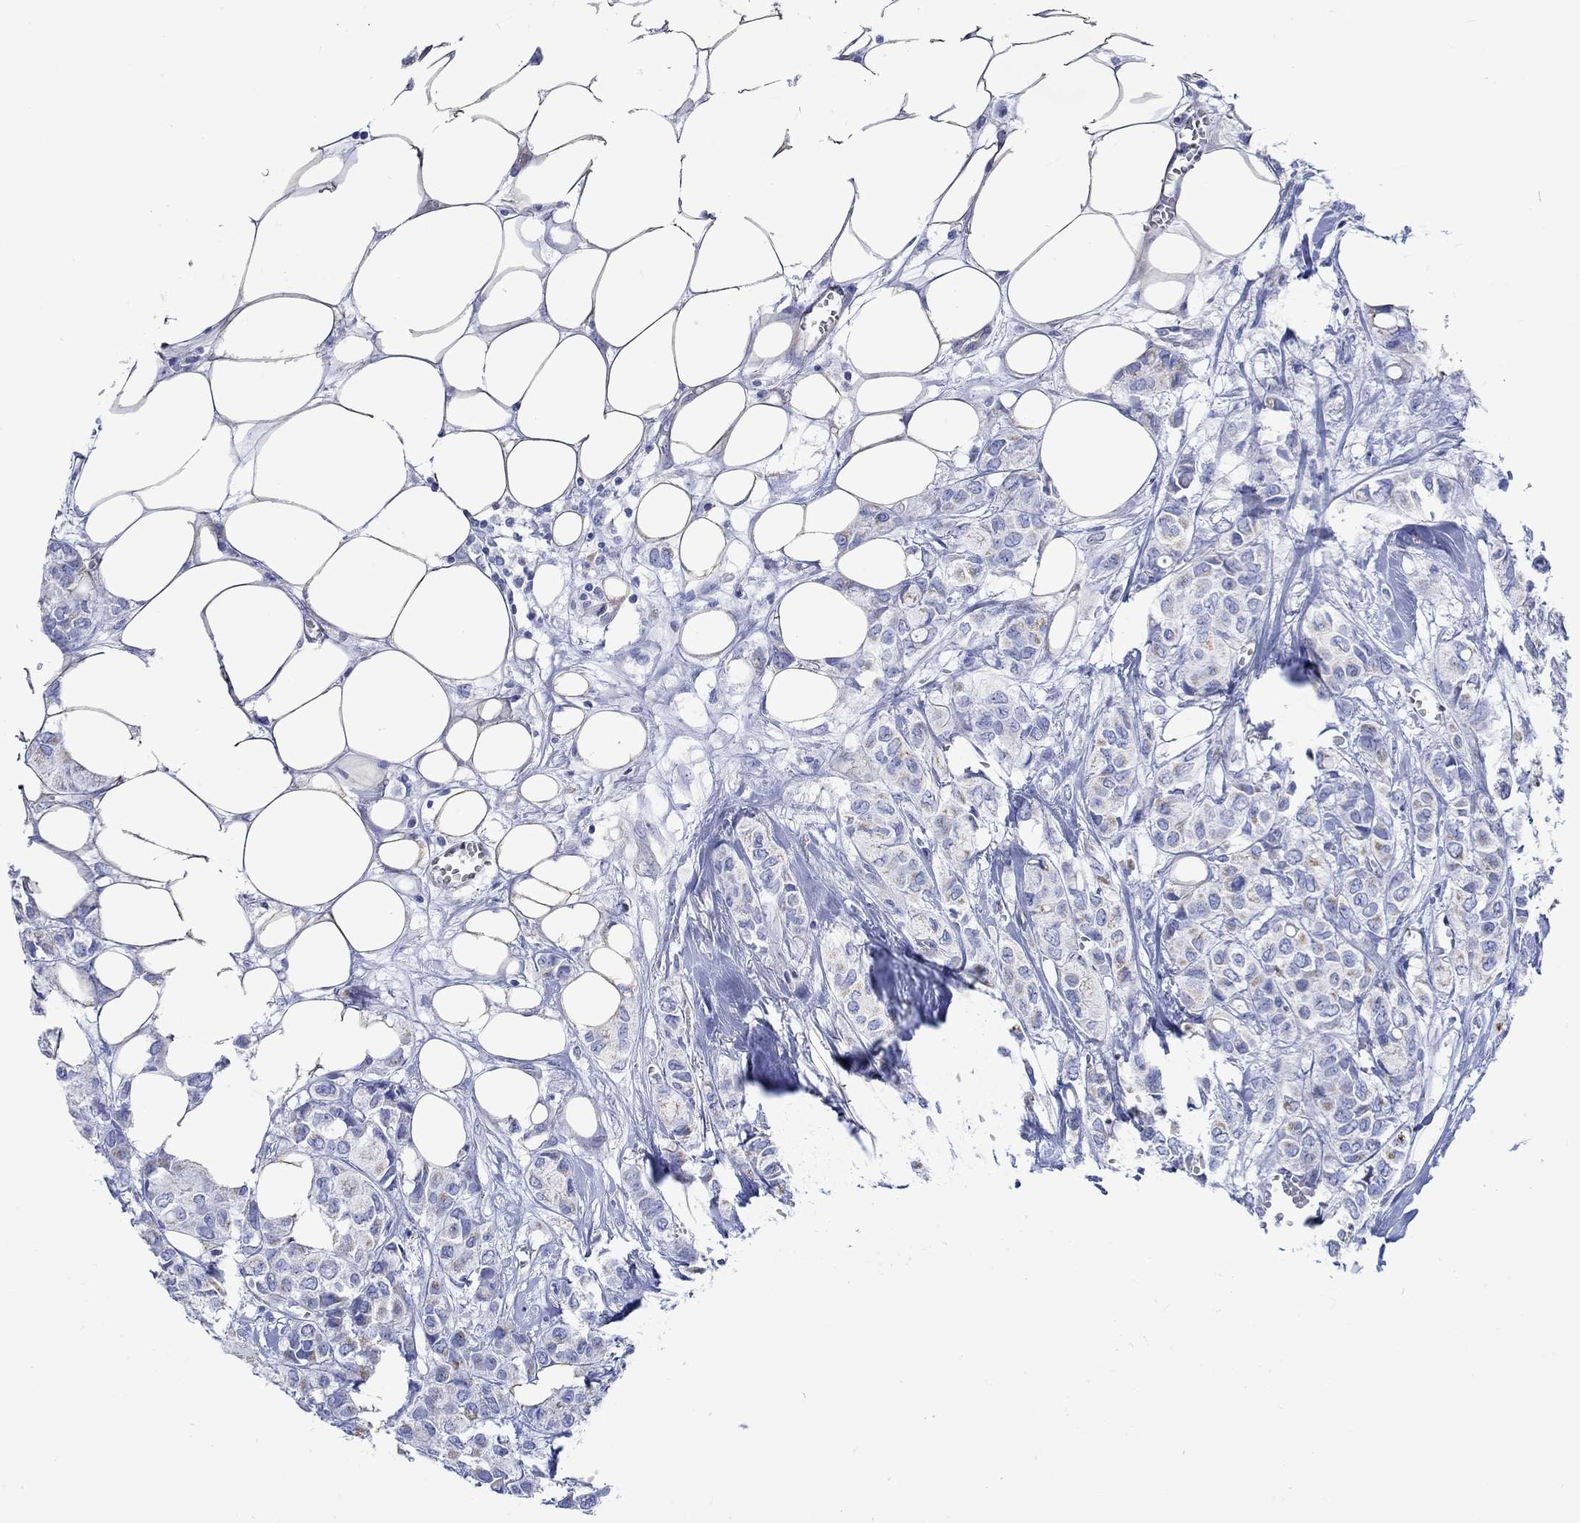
{"staining": {"intensity": "moderate", "quantity": "<25%", "location": "cytoplasmic/membranous"}, "tissue": "breast cancer", "cell_type": "Tumor cells", "image_type": "cancer", "snomed": [{"axis": "morphology", "description": "Duct carcinoma"}, {"axis": "topography", "description": "Breast"}], "caption": "Breast cancer was stained to show a protein in brown. There is low levels of moderate cytoplasmic/membranous expression in approximately <25% of tumor cells. Nuclei are stained in blue.", "gene": "CPLX2", "patient": {"sex": "female", "age": 85}}